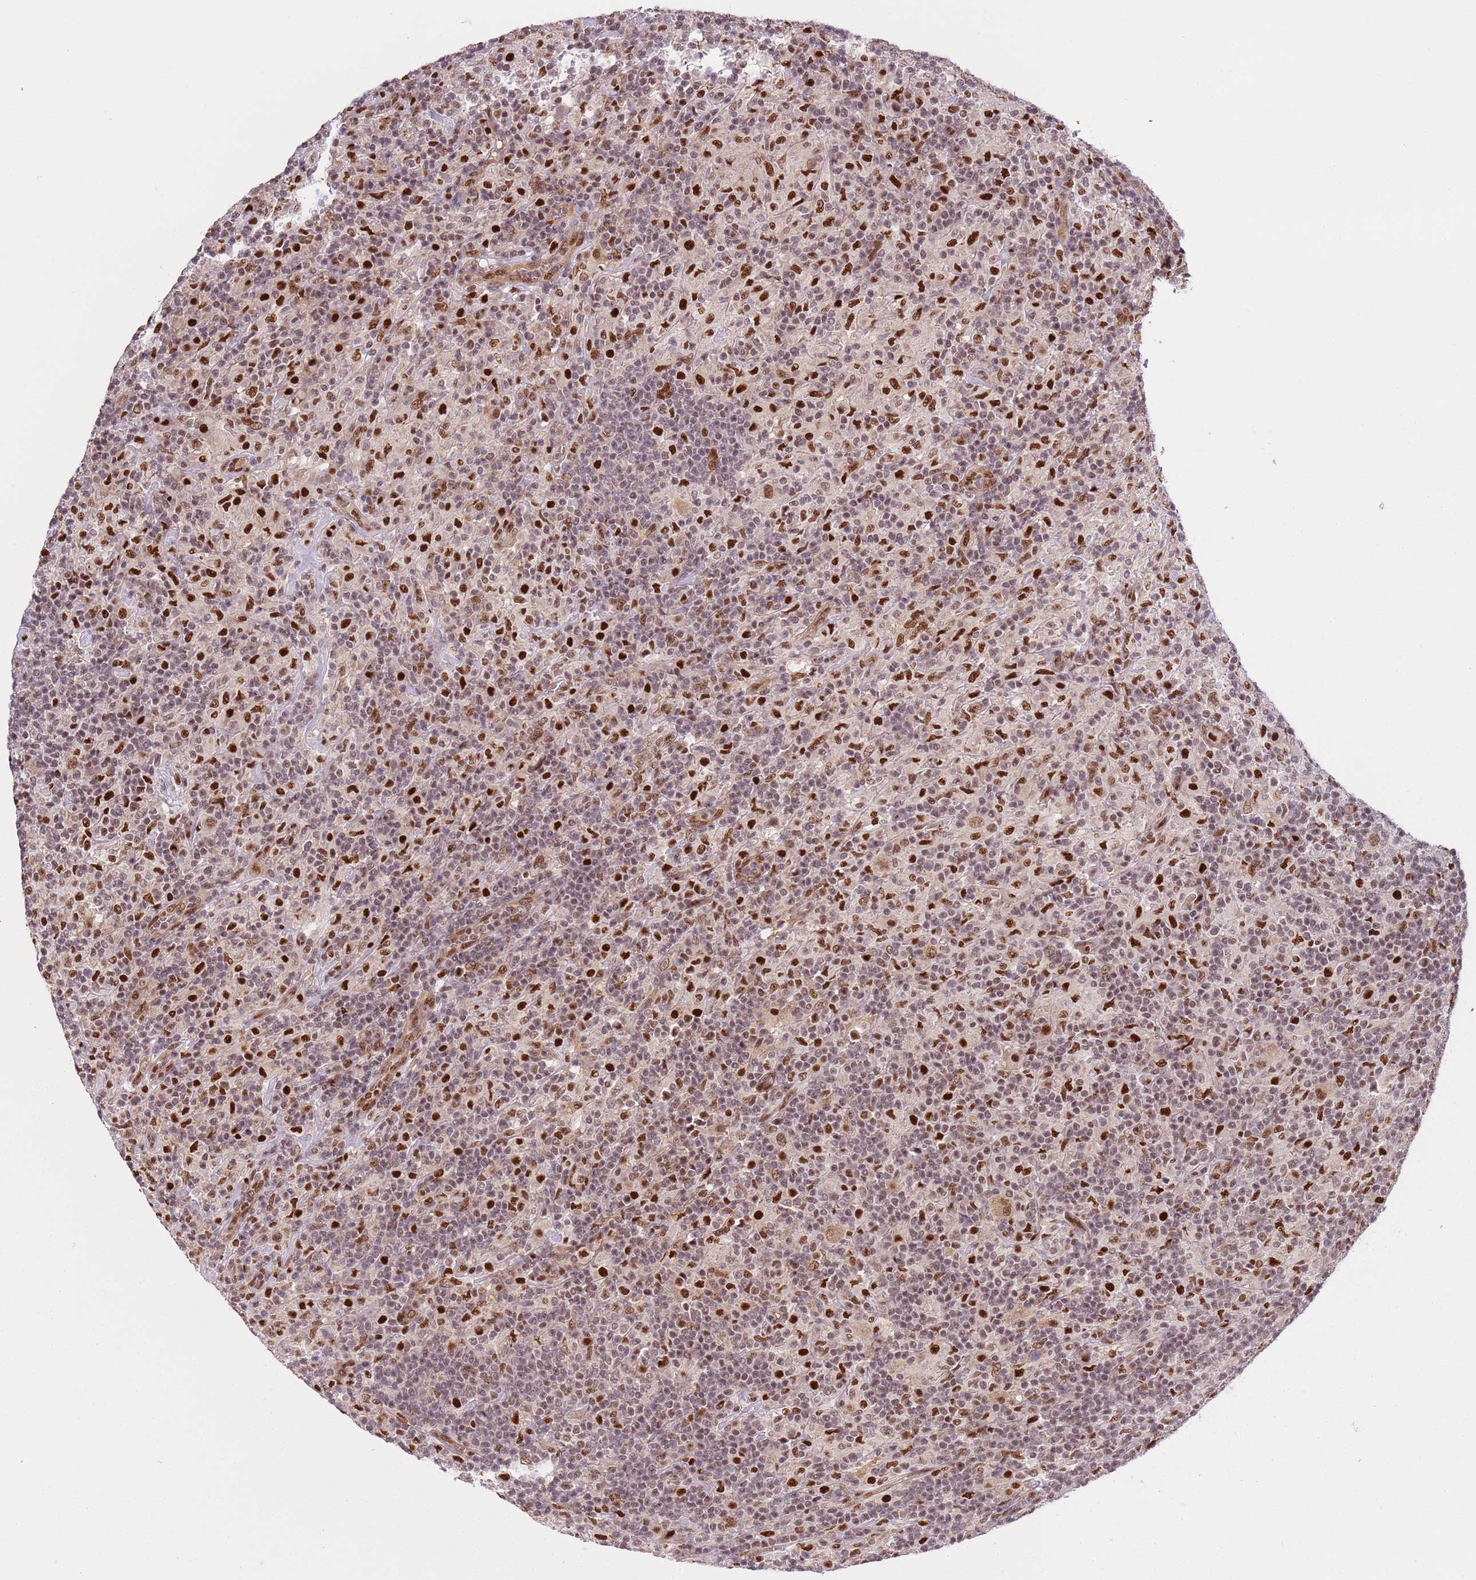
{"staining": {"intensity": "moderate", "quantity": ">75%", "location": "nuclear"}, "tissue": "lymphoma", "cell_type": "Tumor cells", "image_type": "cancer", "snomed": [{"axis": "morphology", "description": "Hodgkin's disease, NOS"}, {"axis": "topography", "description": "Lymph node"}], "caption": "Hodgkin's disease was stained to show a protein in brown. There is medium levels of moderate nuclear staining in approximately >75% of tumor cells.", "gene": "PRPF6", "patient": {"sex": "male", "age": 70}}